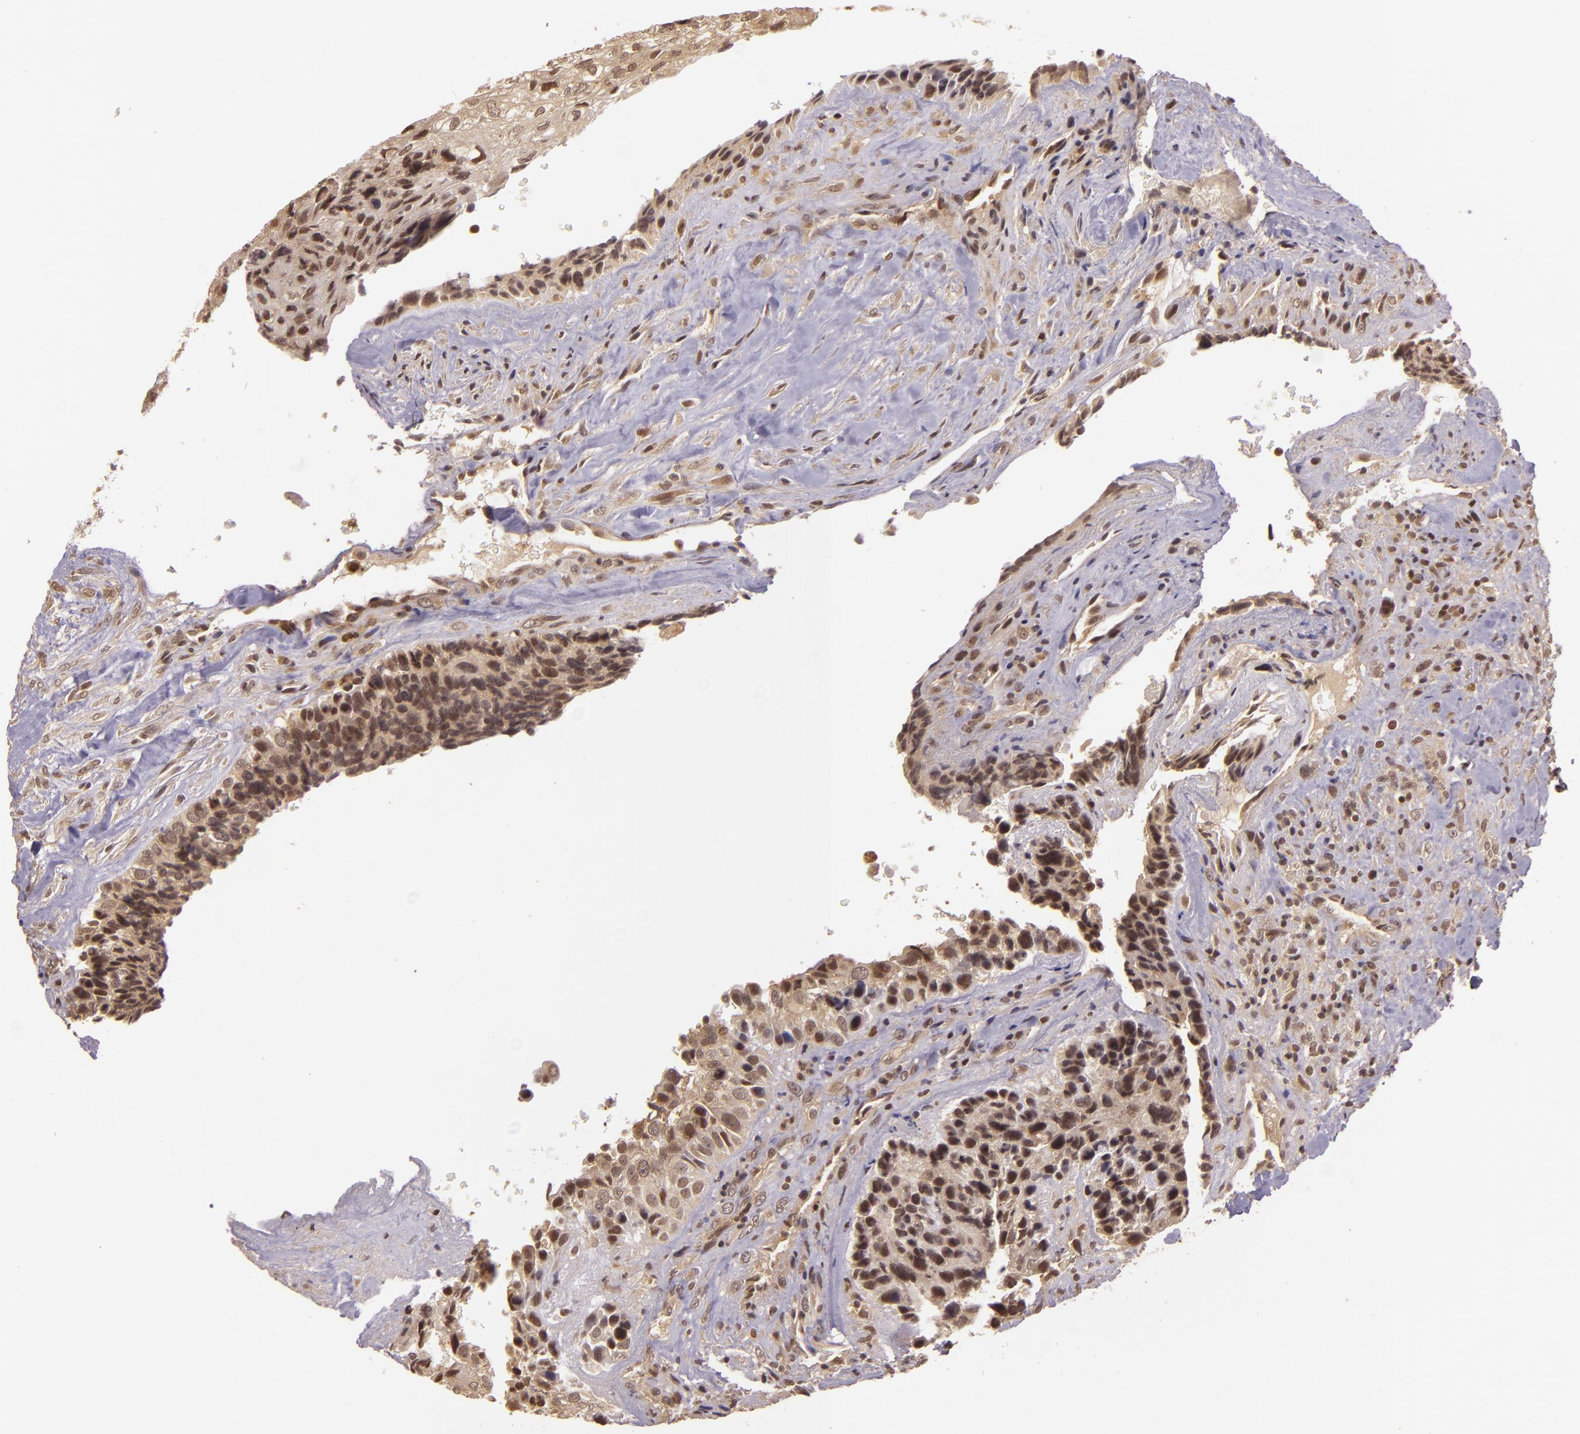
{"staining": {"intensity": "weak", "quantity": "25%-75%", "location": "cytoplasmic/membranous,nuclear"}, "tissue": "breast cancer", "cell_type": "Tumor cells", "image_type": "cancer", "snomed": [{"axis": "morphology", "description": "Neoplasm, malignant, NOS"}, {"axis": "topography", "description": "Breast"}], "caption": "This photomicrograph demonstrates immunohistochemistry (IHC) staining of human malignant neoplasm (breast), with low weak cytoplasmic/membranous and nuclear positivity in approximately 25%-75% of tumor cells.", "gene": "TXNRD2", "patient": {"sex": "female", "age": 50}}